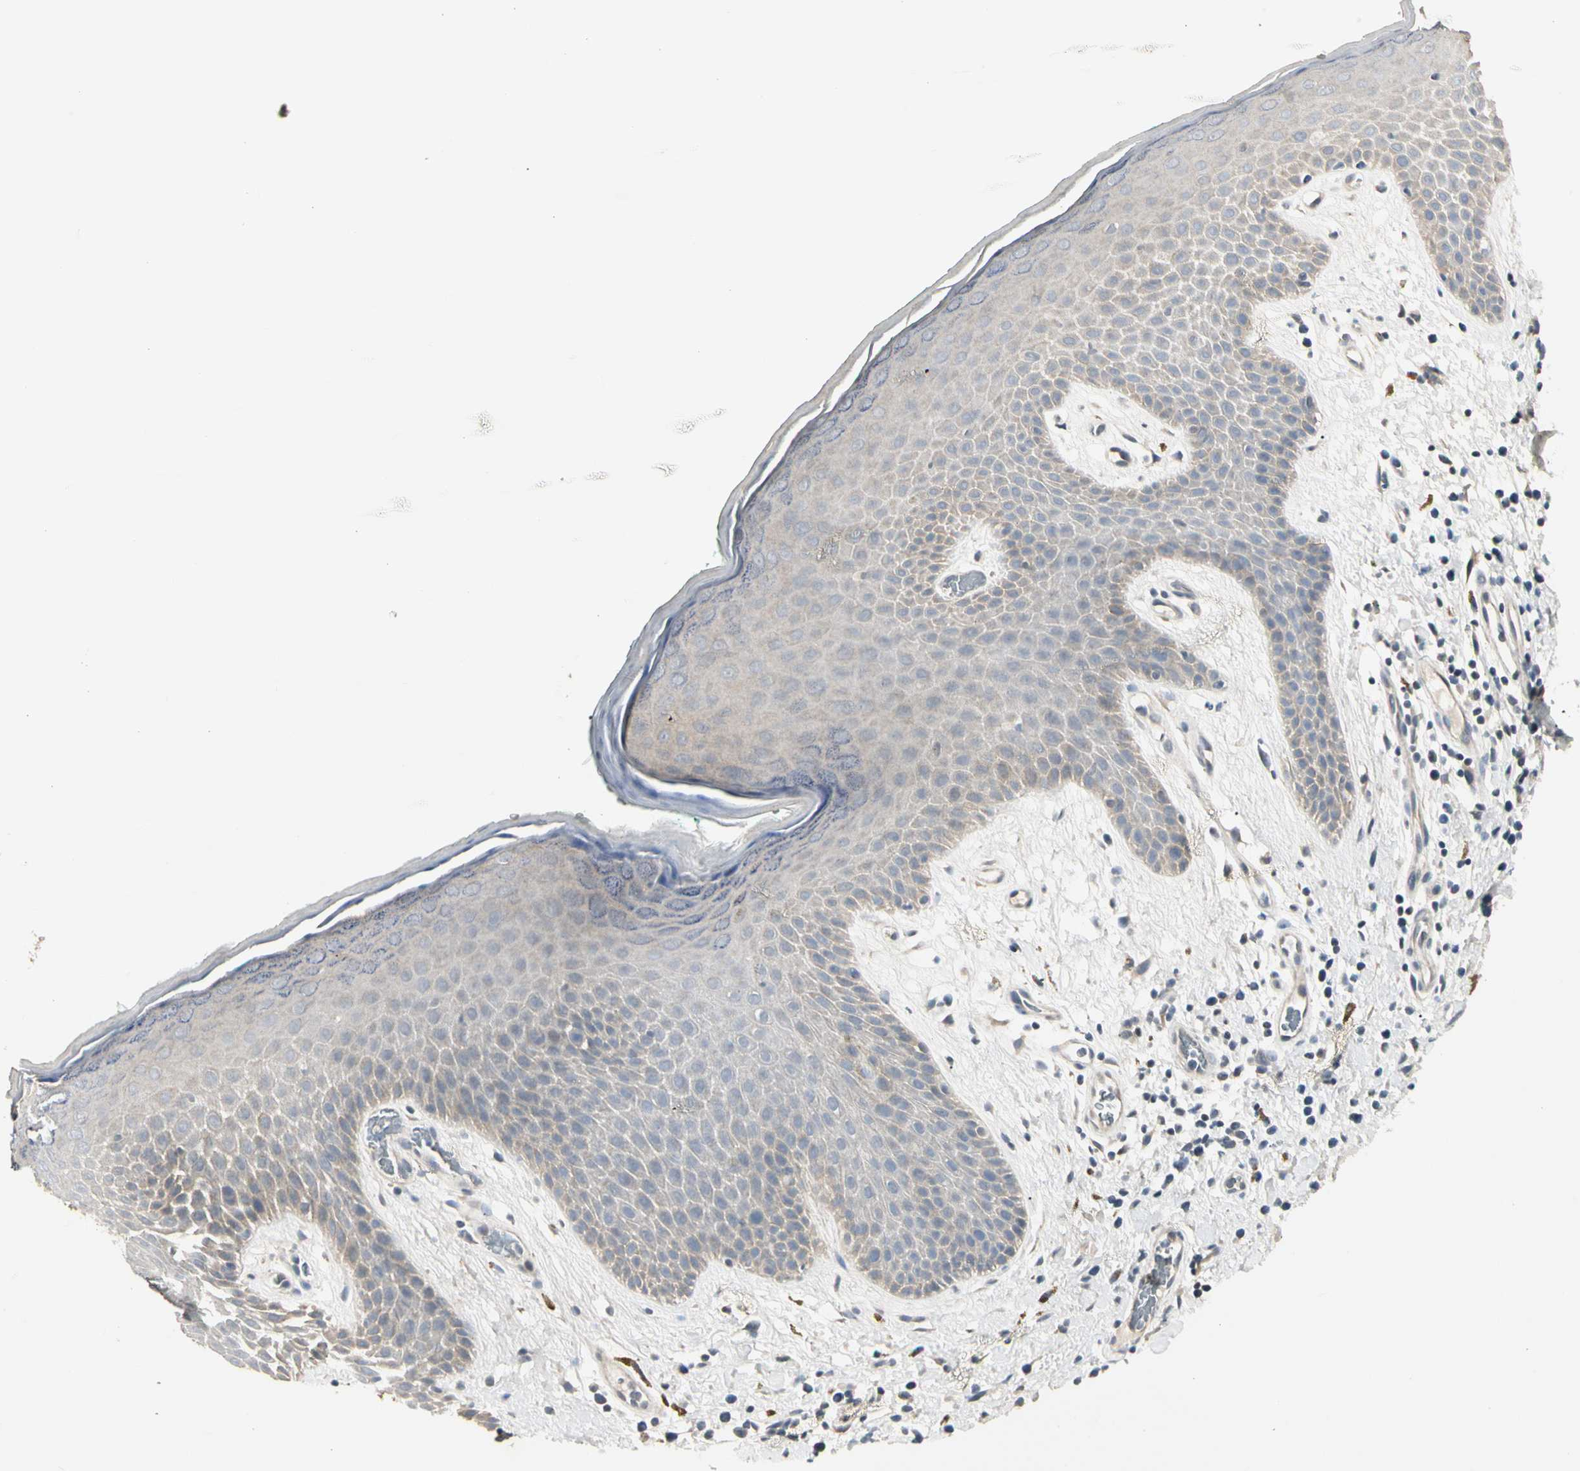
{"staining": {"intensity": "negative", "quantity": "none", "location": "none"}, "tissue": "skin", "cell_type": "Epidermal cells", "image_type": "normal", "snomed": [{"axis": "morphology", "description": "Normal tissue, NOS"}, {"axis": "topography", "description": "Anal"}], "caption": "The IHC image has no significant expression in epidermal cells of skin.", "gene": "GREM1", "patient": {"sex": "male", "age": 74}}